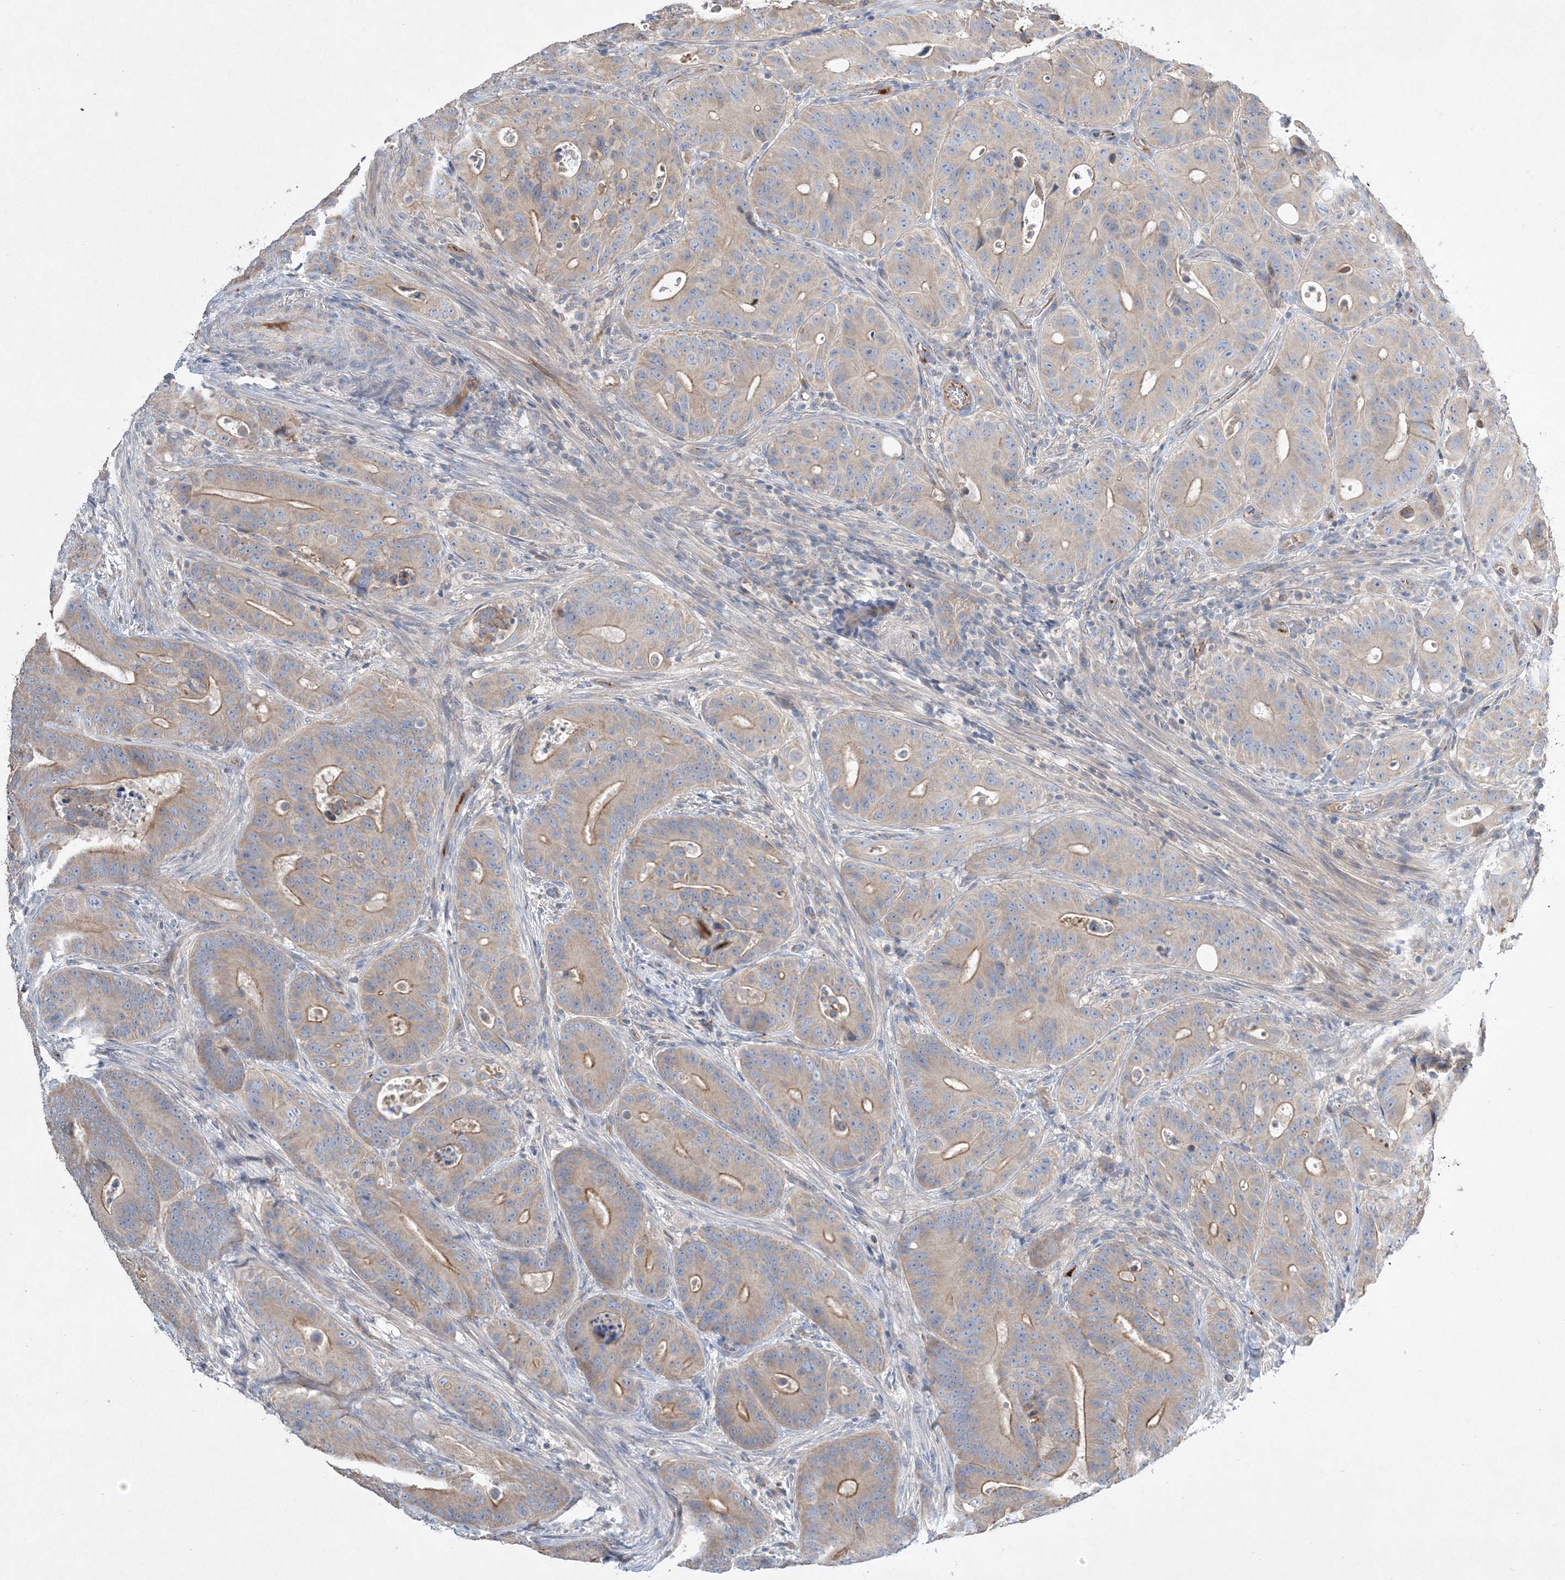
{"staining": {"intensity": "moderate", "quantity": "25%-75%", "location": "cytoplasmic/membranous"}, "tissue": "colorectal cancer", "cell_type": "Tumor cells", "image_type": "cancer", "snomed": [{"axis": "morphology", "description": "Adenocarcinoma, NOS"}, {"axis": "topography", "description": "Colon"}], "caption": "This is a histology image of immunohistochemistry (IHC) staining of colorectal cancer, which shows moderate expression in the cytoplasmic/membranous of tumor cells.", "gene": "ADCK2", "patient": {"sex": "male", "age": 83}}